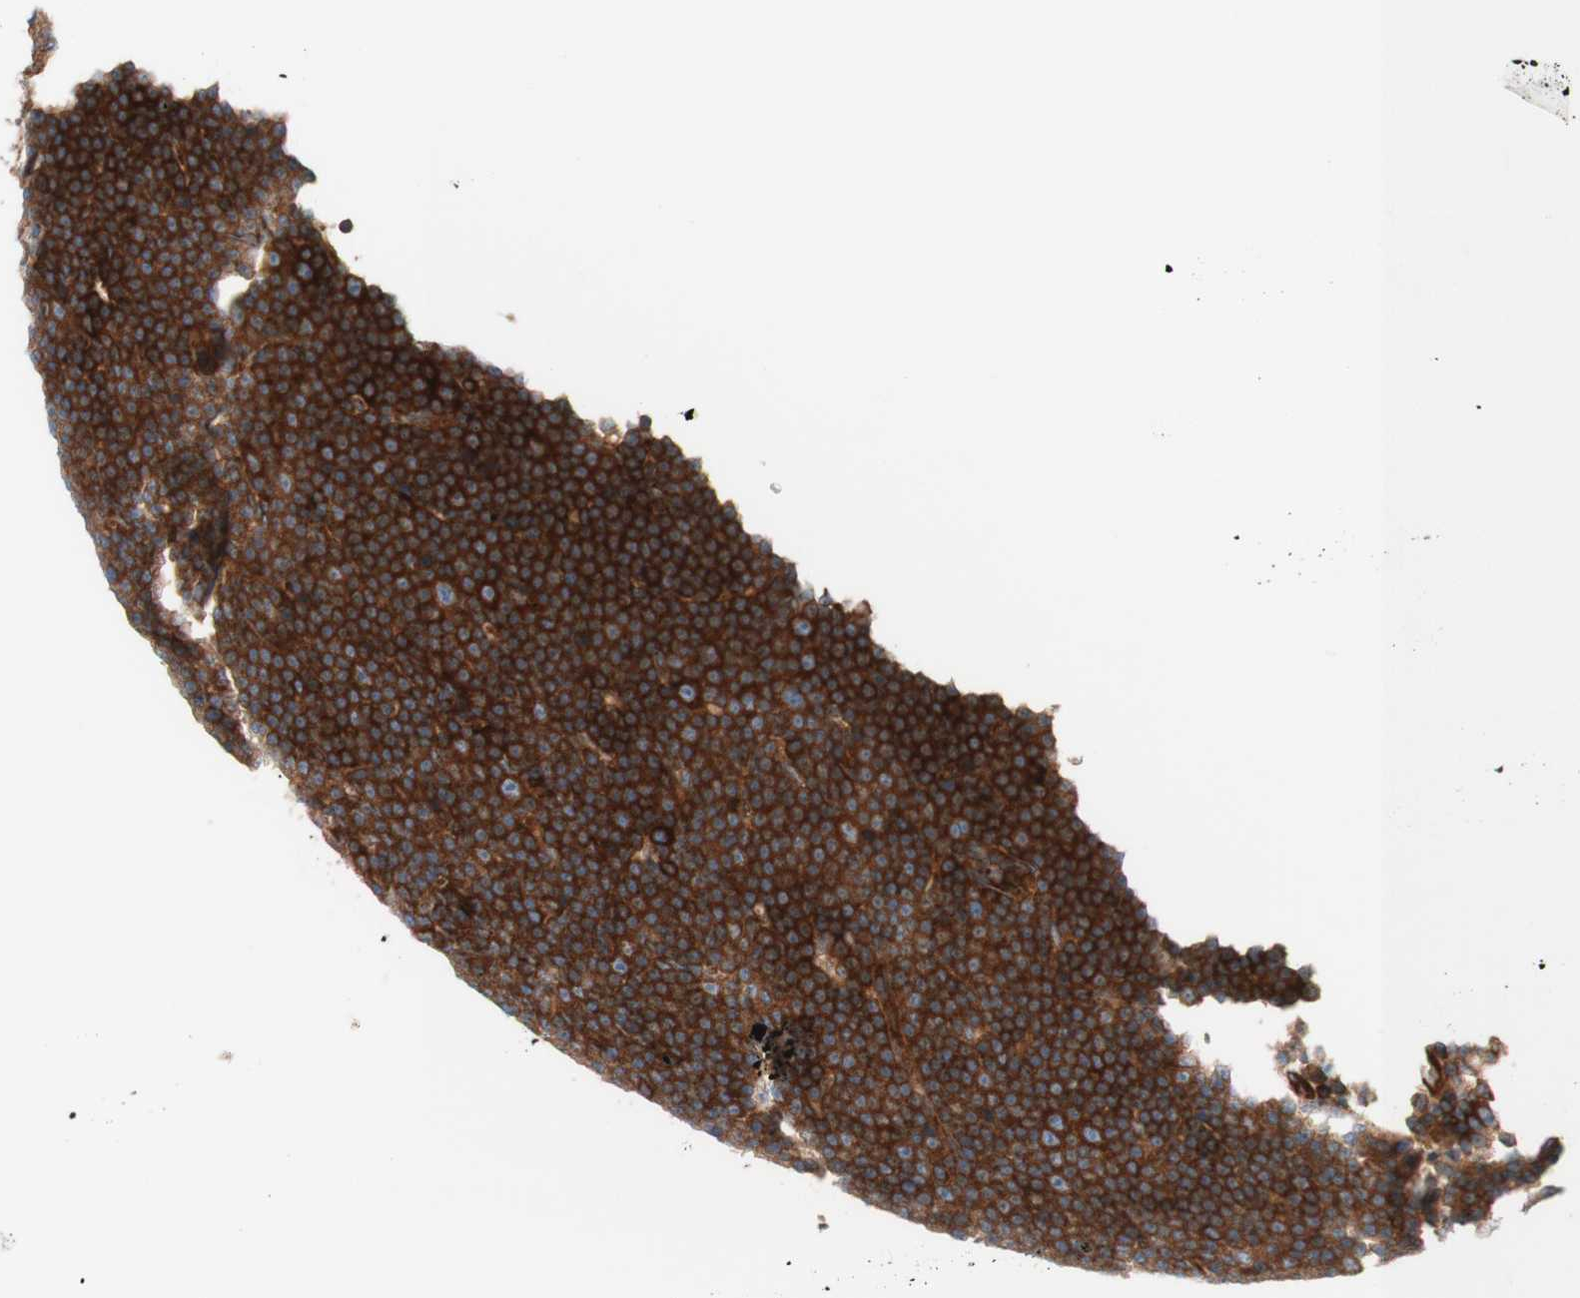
{"staining": {"intensity": "strong", "quantity": ">75%", "location": "cytoplasmic/membranous"}, "tissue": "lymphoma", "cell_type": "Tumor cells", "image_type": "cancer", "snomed": [{"axis": "morphology", "description": "Malignant lymphoma, non-Hodgkin's type, Low grade"}, {"axis": "topography", "description": "Lymph node"}], "caption": "Immunohistochemistry photomicrograph of low-grade malignant lymphoma, non-Hodgkin's type stained for a protein (brown), which demonstrates high levels of strong cytoplasmic/membranous positivity in approximately >75% of tumor cells.", "gene": "CCN4", "patient": {"sex": "female", "age": 67}}